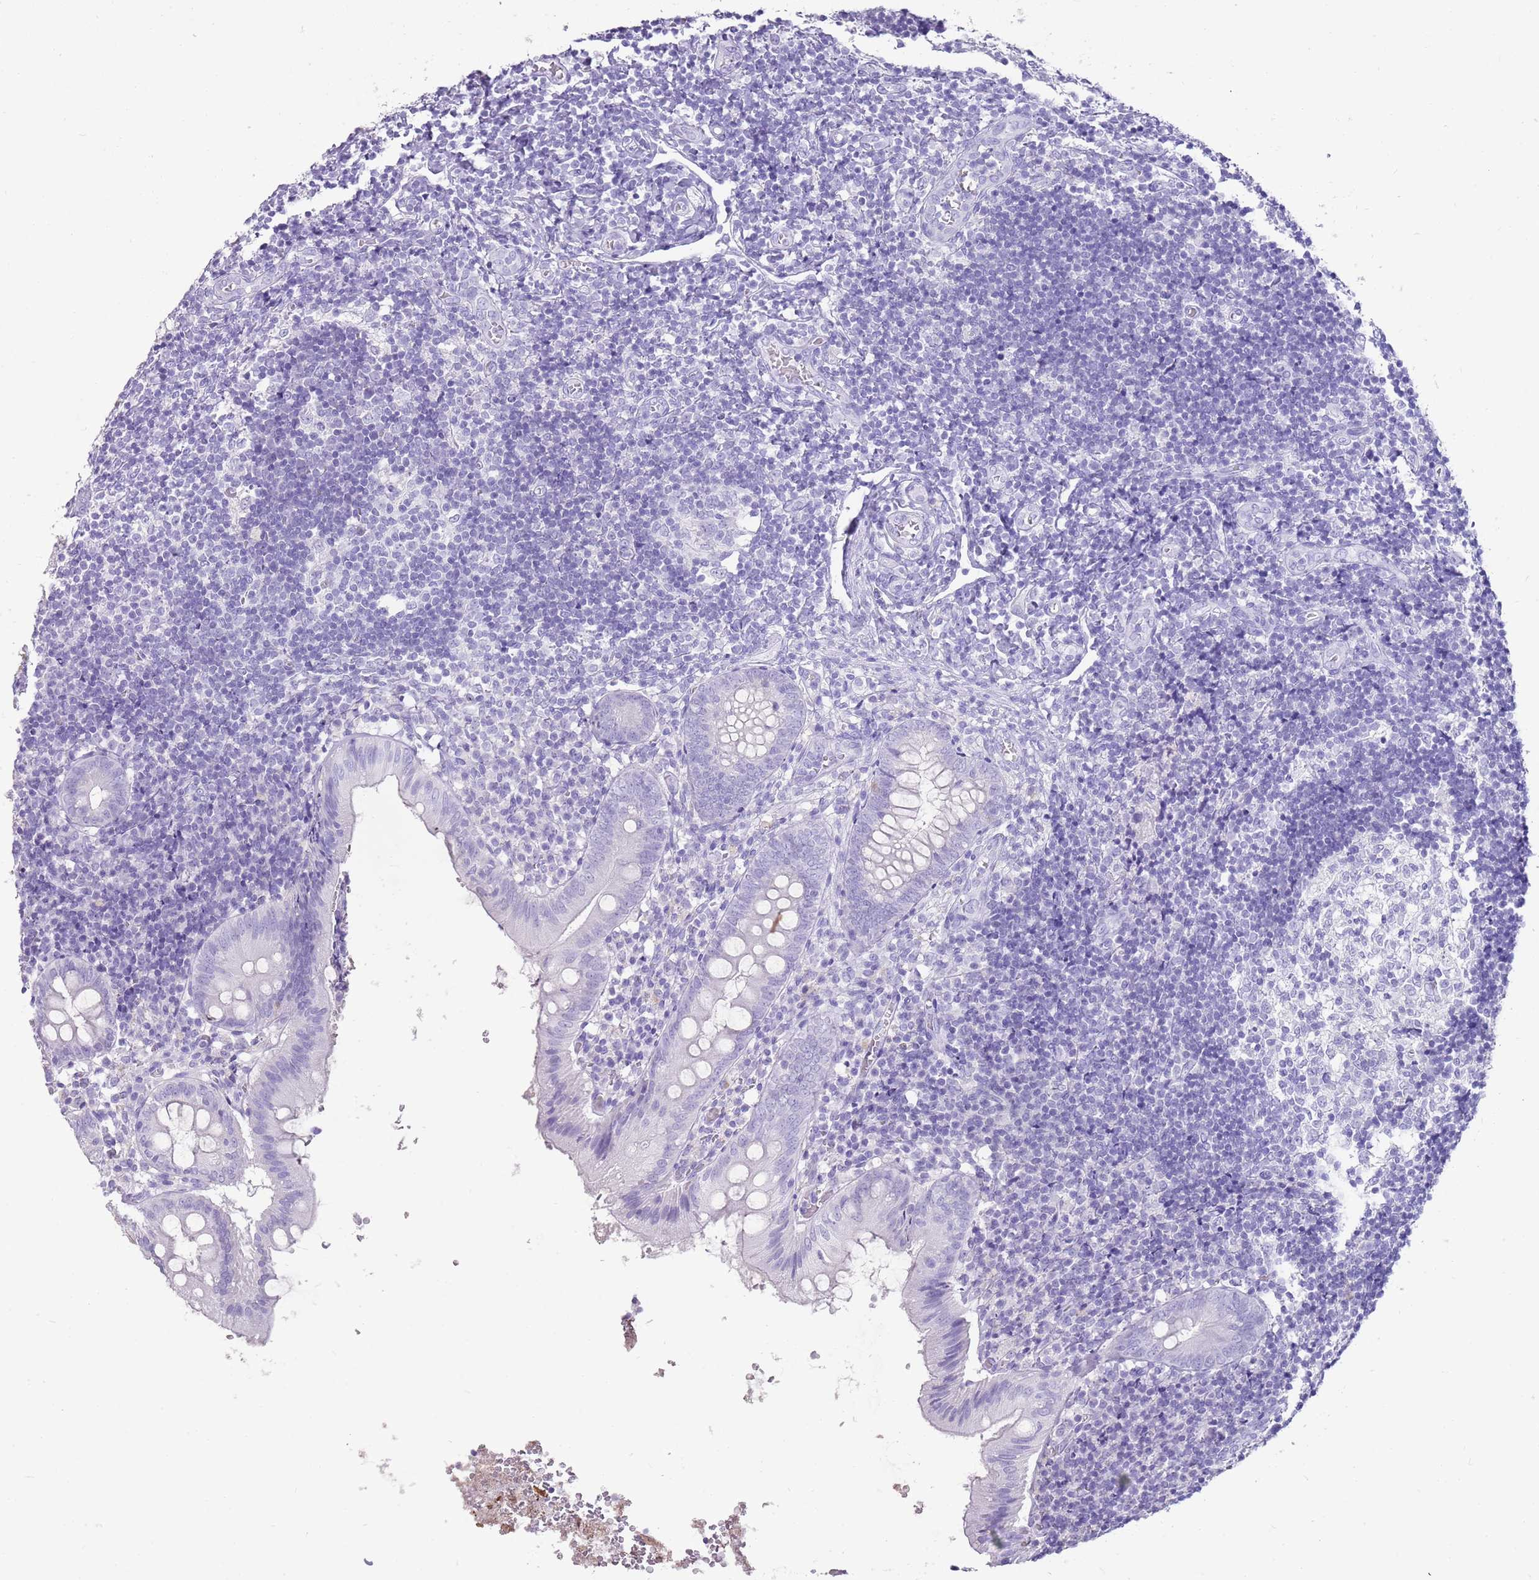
{"staining": {"intensity": "negative", "quantity": "none", "location": "none"}, "tissue": "appendix", "cell_type": "Glandular cells", "image_type": "normal", "snomed": [{"axis": "morphology", "description": "Normal tissue, NOS"}, {"axis": "topography", "description": "Appendix"}], "caption": "There is no significant staining in glandular cells of appendix. (Brightfield microscopy of DAB (3,3'-diaminobenzidine) immunohistochemistry (IHC) at high magnification).", "gene": "ENSG00000271254", "patient": {"sex": "male", "age": 8}}